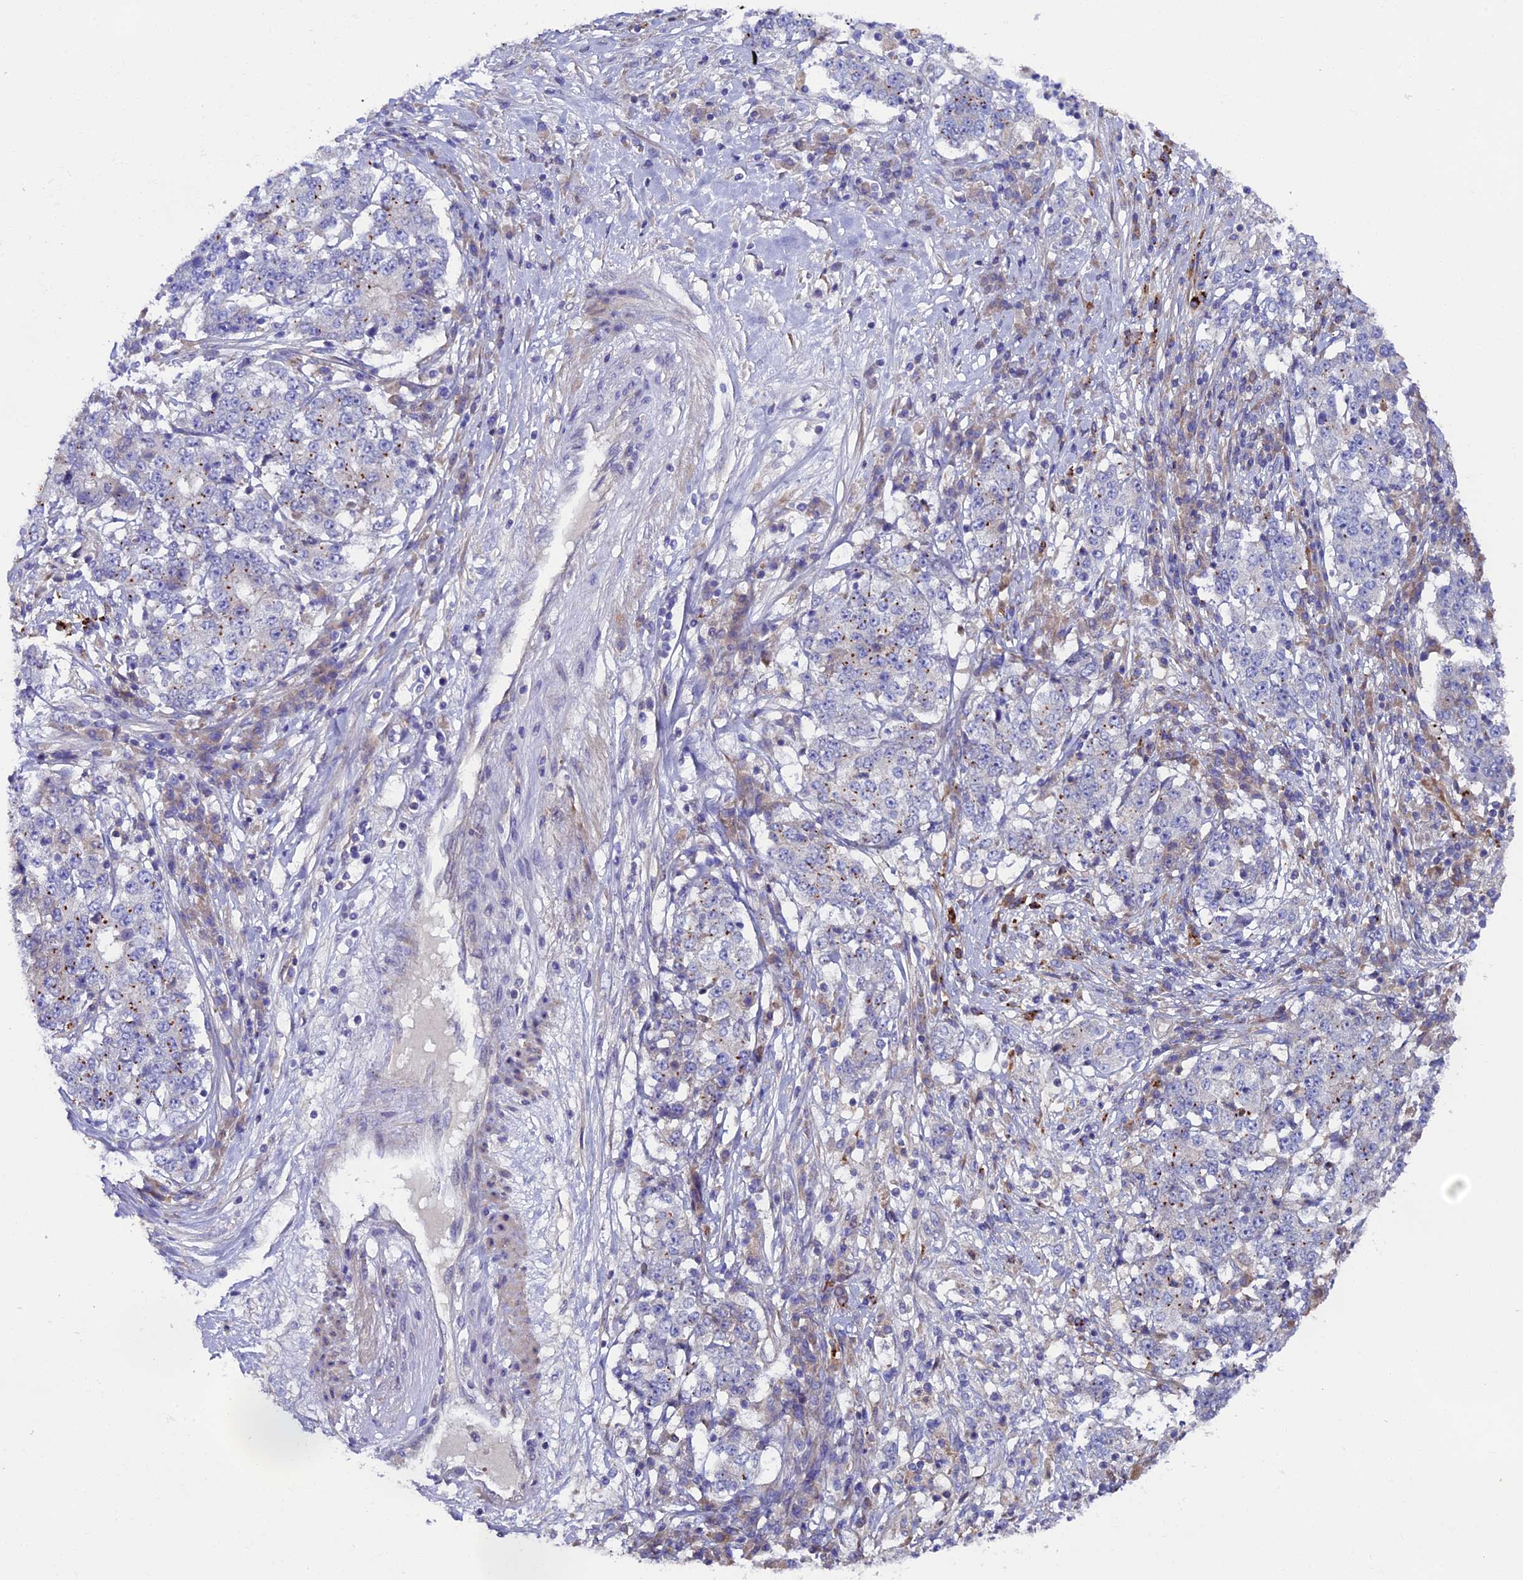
{"staining": {"intensity": "negative", "quantity": "none", "location": "none"}, "tissue": "stomach cancer", "cell_type": "Tumor cells", "image_type": "cancer", "snomed": [{"axis": "morphology", "description": "Adenocarcinoma, NOS"}, {"axis": "topography", "description": "Stomach"}], "caption": "This is an immunohistochemistry (IHC) histopathology image of human adenocarcinoma (stomach). There is no staining in tumor cells.", "gene": "PIGU", "patient": {"sex": "male", "age": 59}}